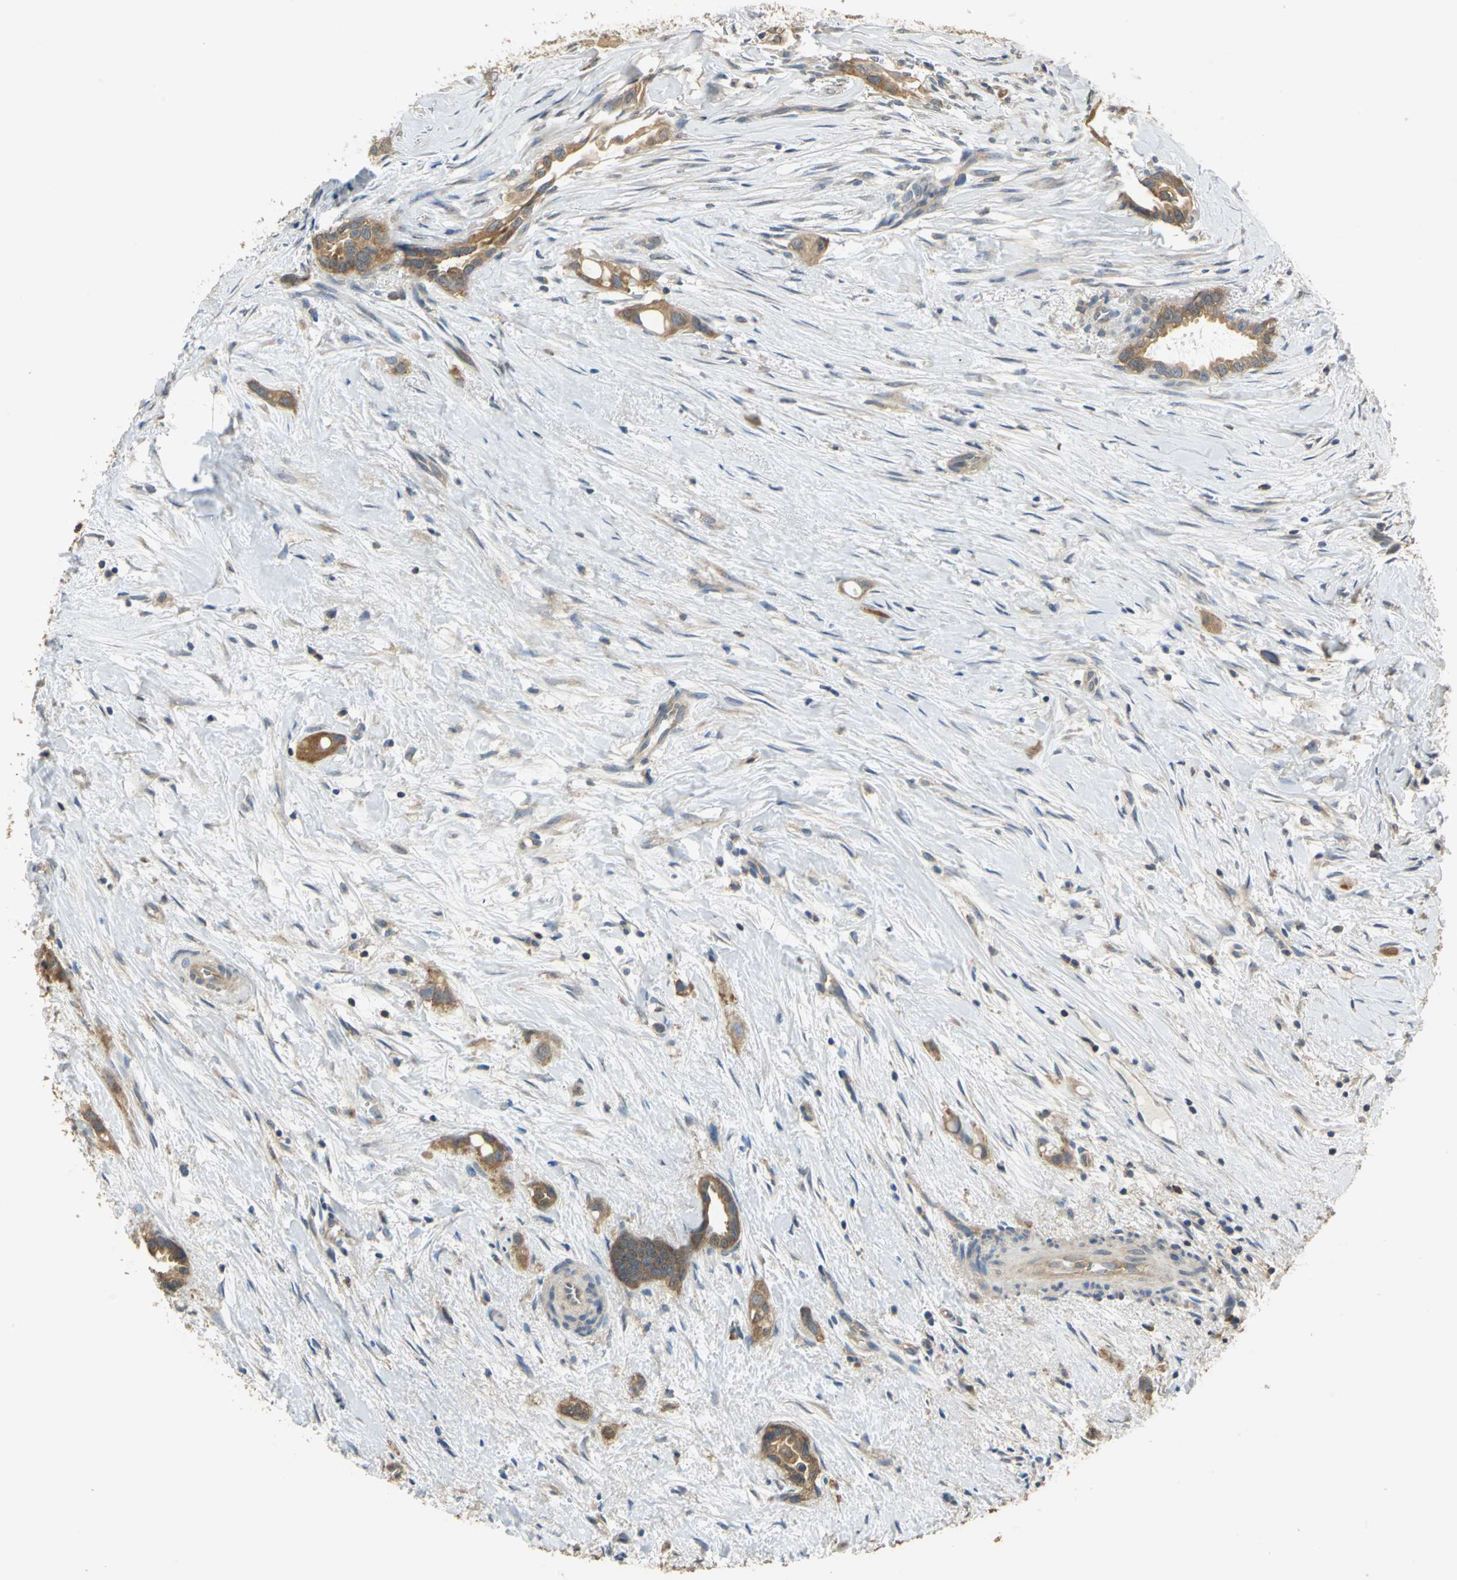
{"staining": {"intensity": "moderate", "quantity": ">75%", "location": "cytoplasmic/membranous"}, "tissue": "liver cancer", "cell_type": "Tumor cells", "image_type": "cancer", "snomed": [{"axis": "morphology", "description": "Cholangiocarcinoma"}, {"axis": "topography", "description": "Liver"}], "caption": "Immunohistochemical staining of human liver cancer demonstrates medium levels of moderate cytoplasmic/membranous protein expression in approximately >75% of tumor cells.", "gene": "SHC2", "patient": {"sex": "female", "age": 65}}